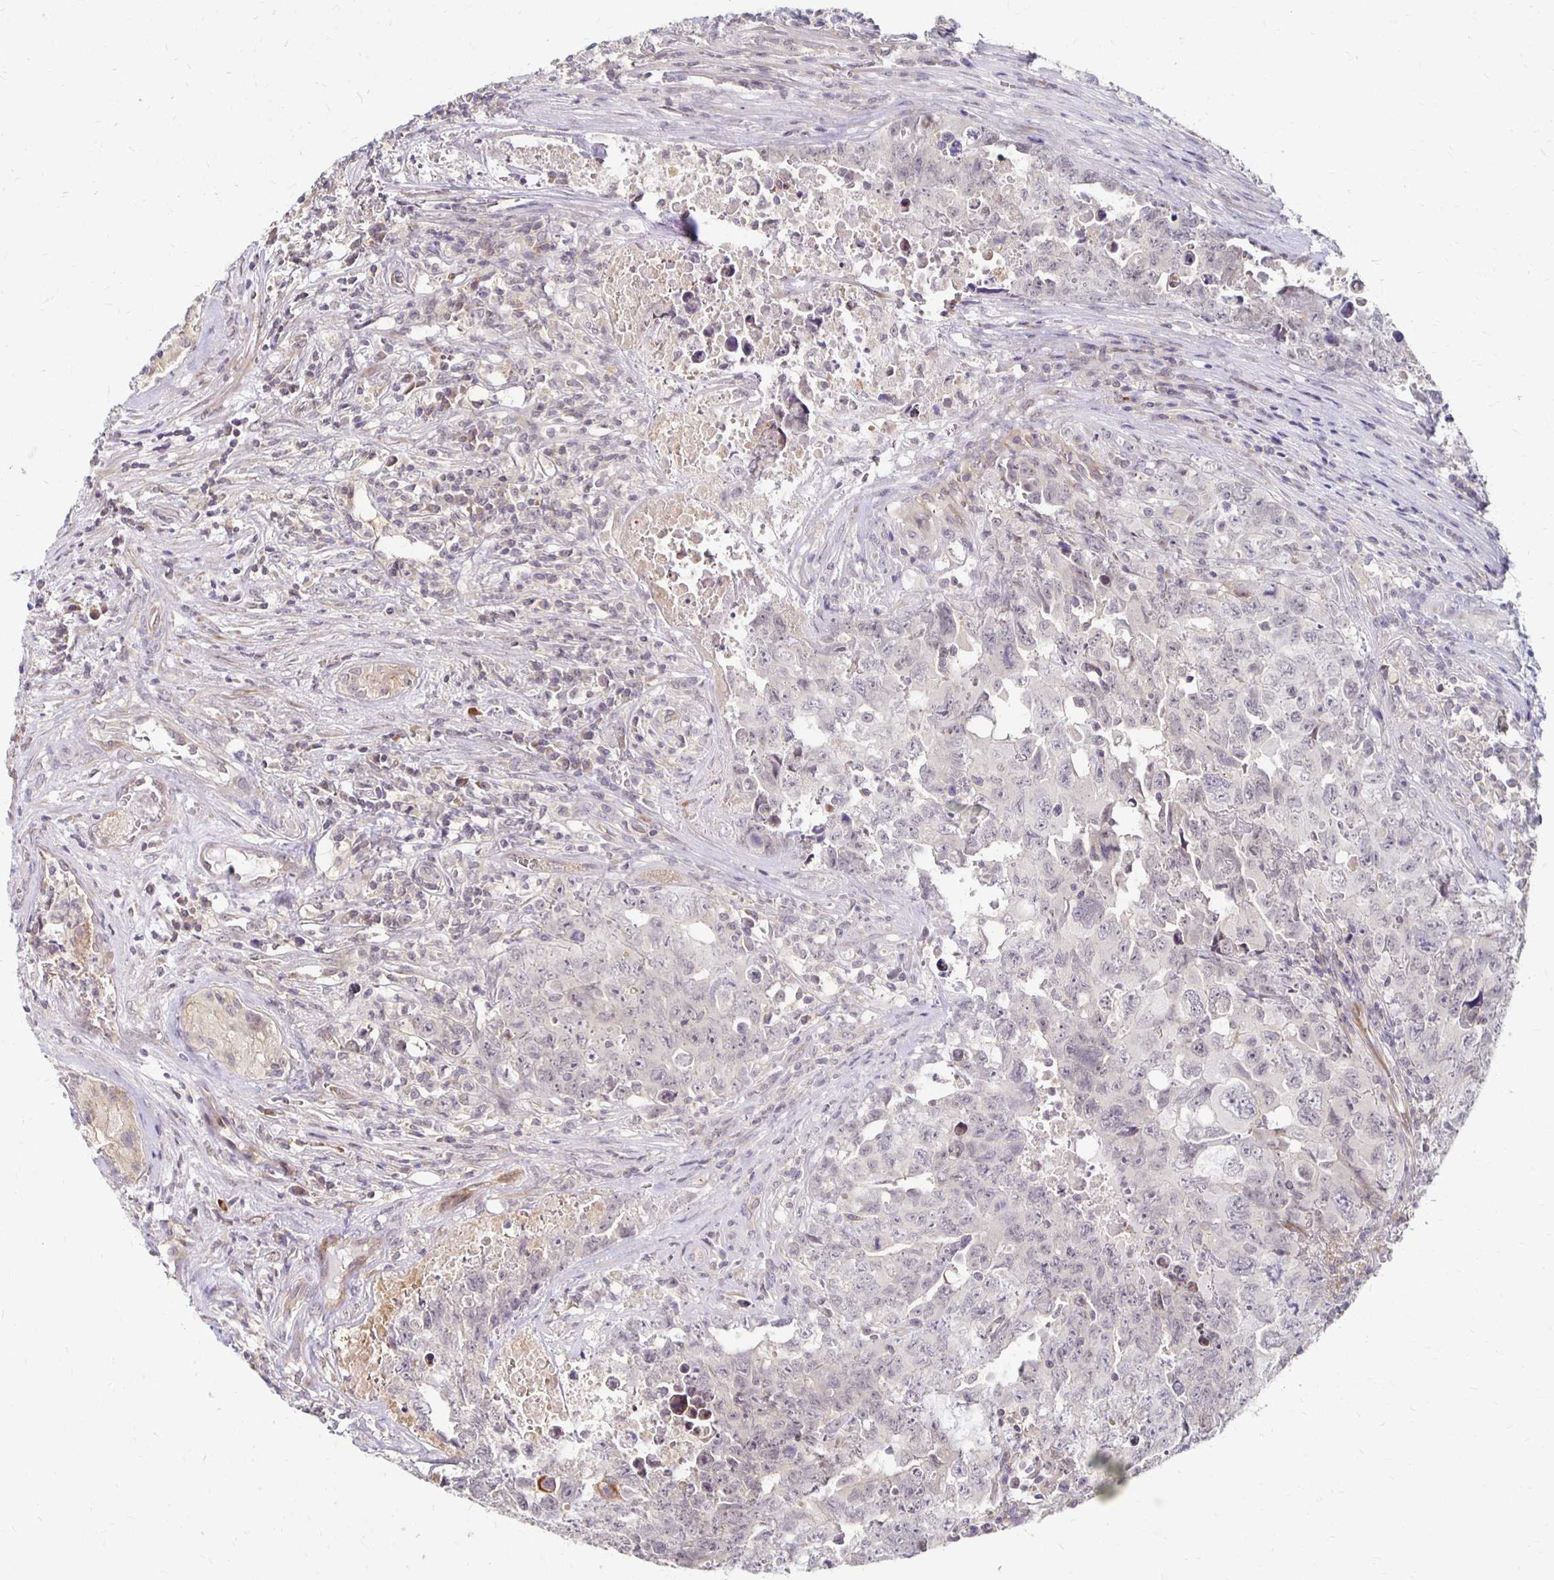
{"staining": {"intensity": "negative", "quantity": "none", "location": "none"}, "tissue": "testis cancer", "cell_type": "Tumor cells", "image_type": "cancer", "snomed": [{"axis": "morphology", "description": "Carcinoma, Embryonal, NOS"}, {"axis": "topography", "description": "Testis"}], "caption": "IHC histopathology image of human testis cancer stained for a protein (brown), which shows no staining in tumor cells.", "gene": "PRKCB", "patient": {"sex": "male", "age": 24}}